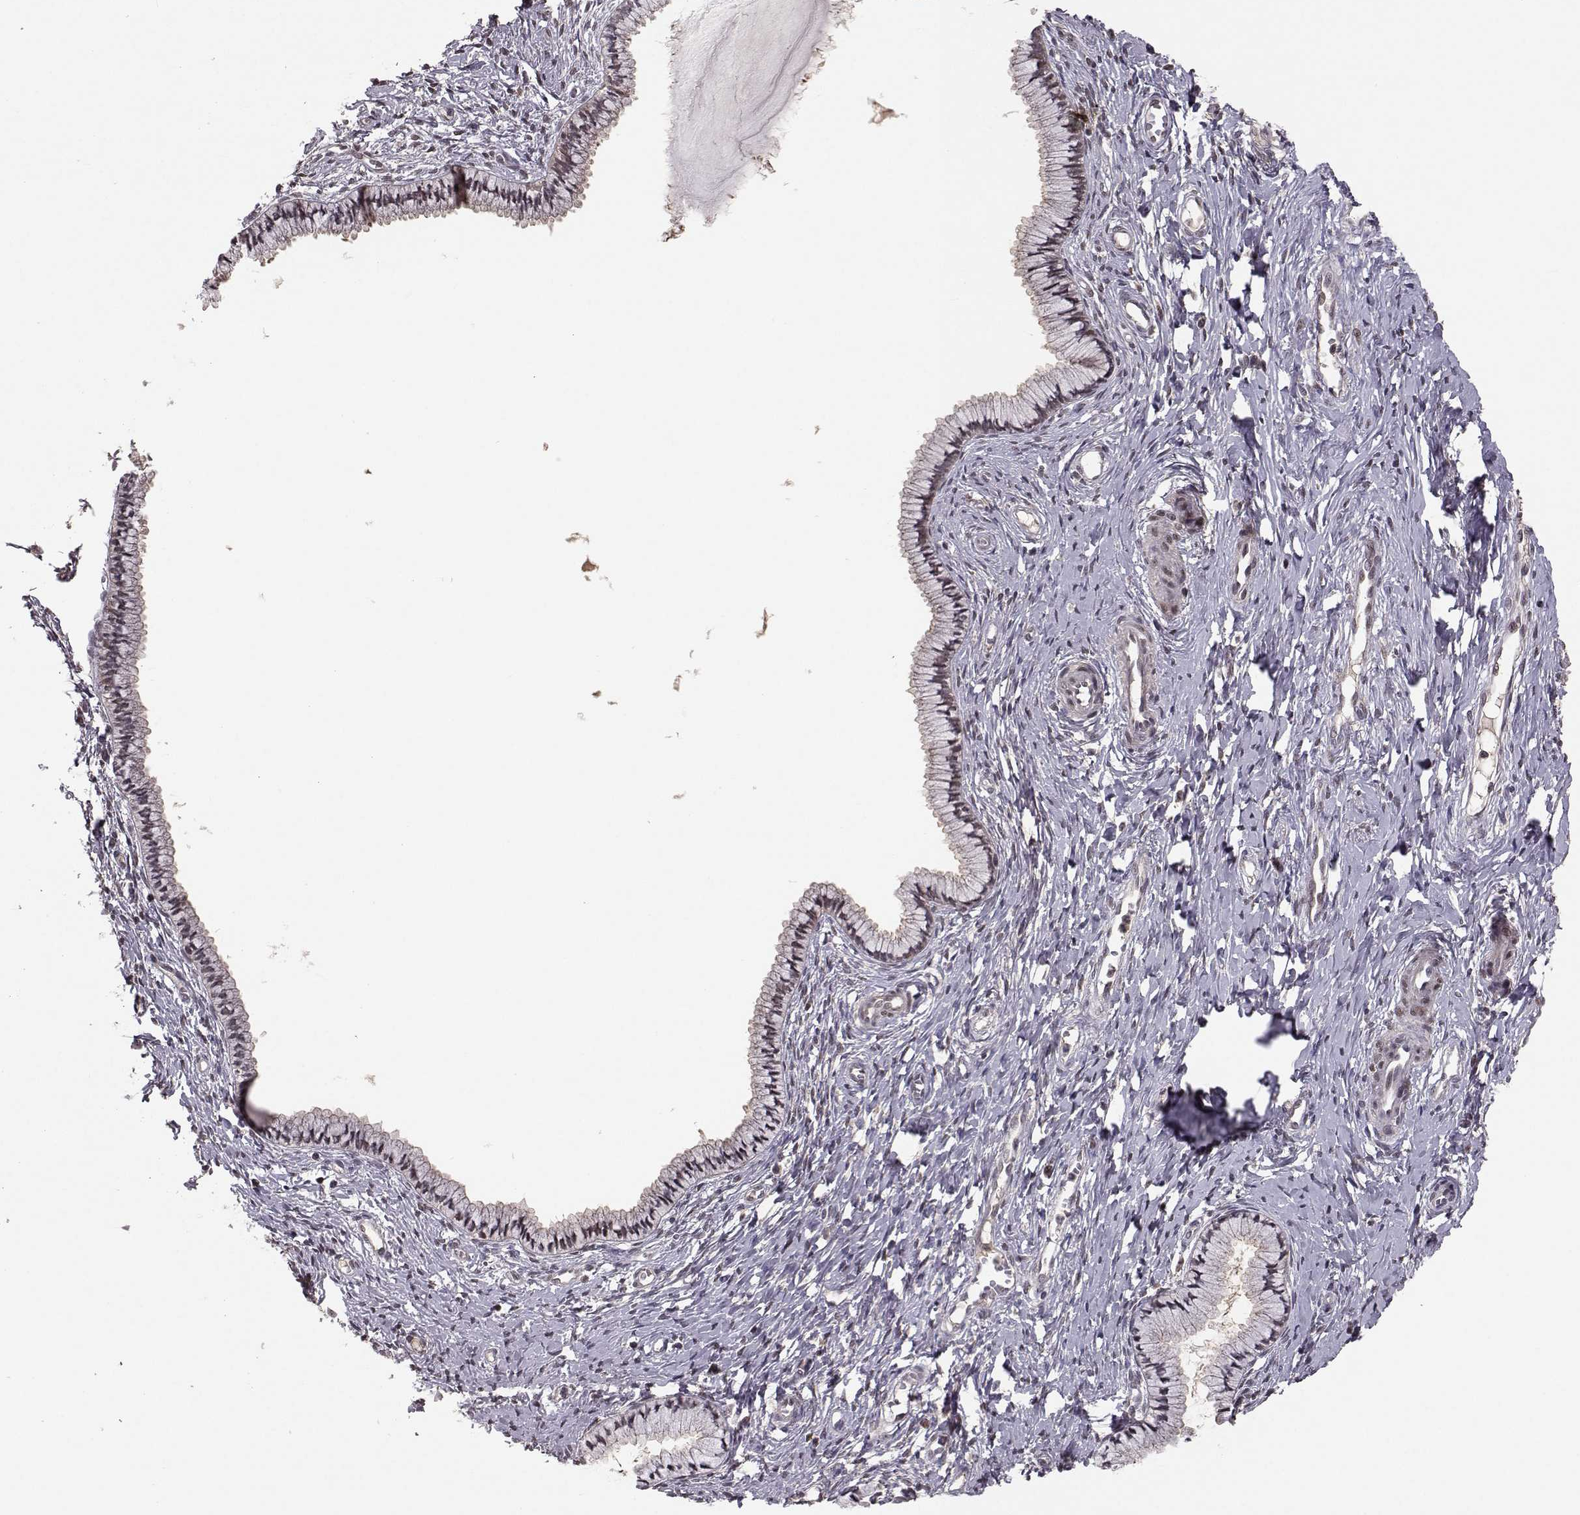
{"staining": {"intensity": "negative", "quantity": "none", "location": "none"}, "tissue": "cervix", "cell_type": "Glandular cells", "image_type": "normal", "snomed": [{"axis": "morphology", "description": "Normal tissue, NOS"}, {"axis": "topography", "description": "Cervix"}], "caption": "Protein analysis of unremarkable cervix exhibits no significant staining in glandular cells.", "gene": "PLEKHG3", "patient": {"sex": "female", "age": 40}}